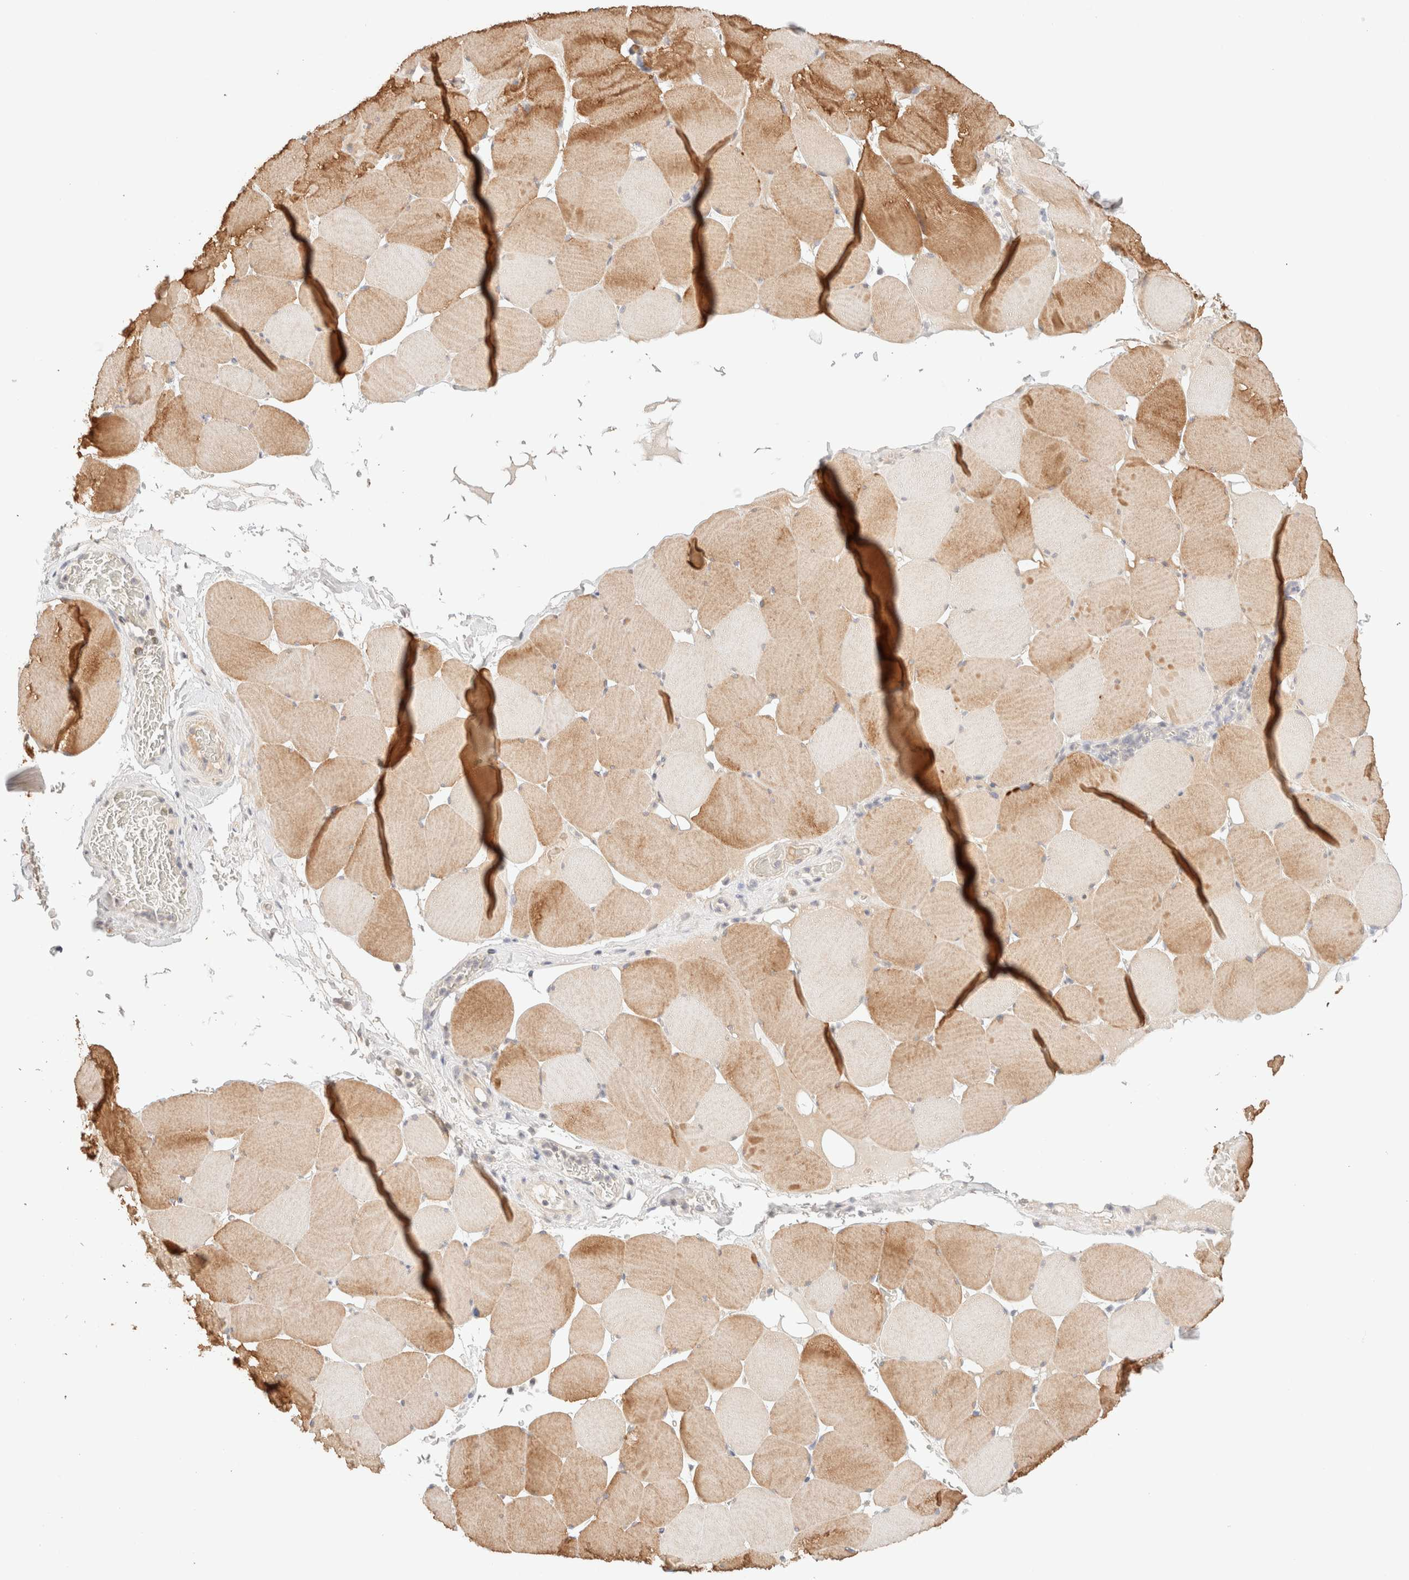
{"staining": {"intensity": "moderate", "quantity": ">75%", "location": "cytoplasmic/membranous"}, "tissue": "skeletal muscle", "cell_type": "Myocytes", "image_type": "normal", "snomed": [{"axis": "morphology", "description": "Normal tissue, NOS"}, {"axis": "topography", "description": "Skeletal muscle"}], "caption": "Protein staining by IHC shows moderate cytoplasmic/membranous expression in about >75% of myocytes in benign skeletal muscle.", "gene": "SARM1", "patient": {"sex": "male", "age": 62}}